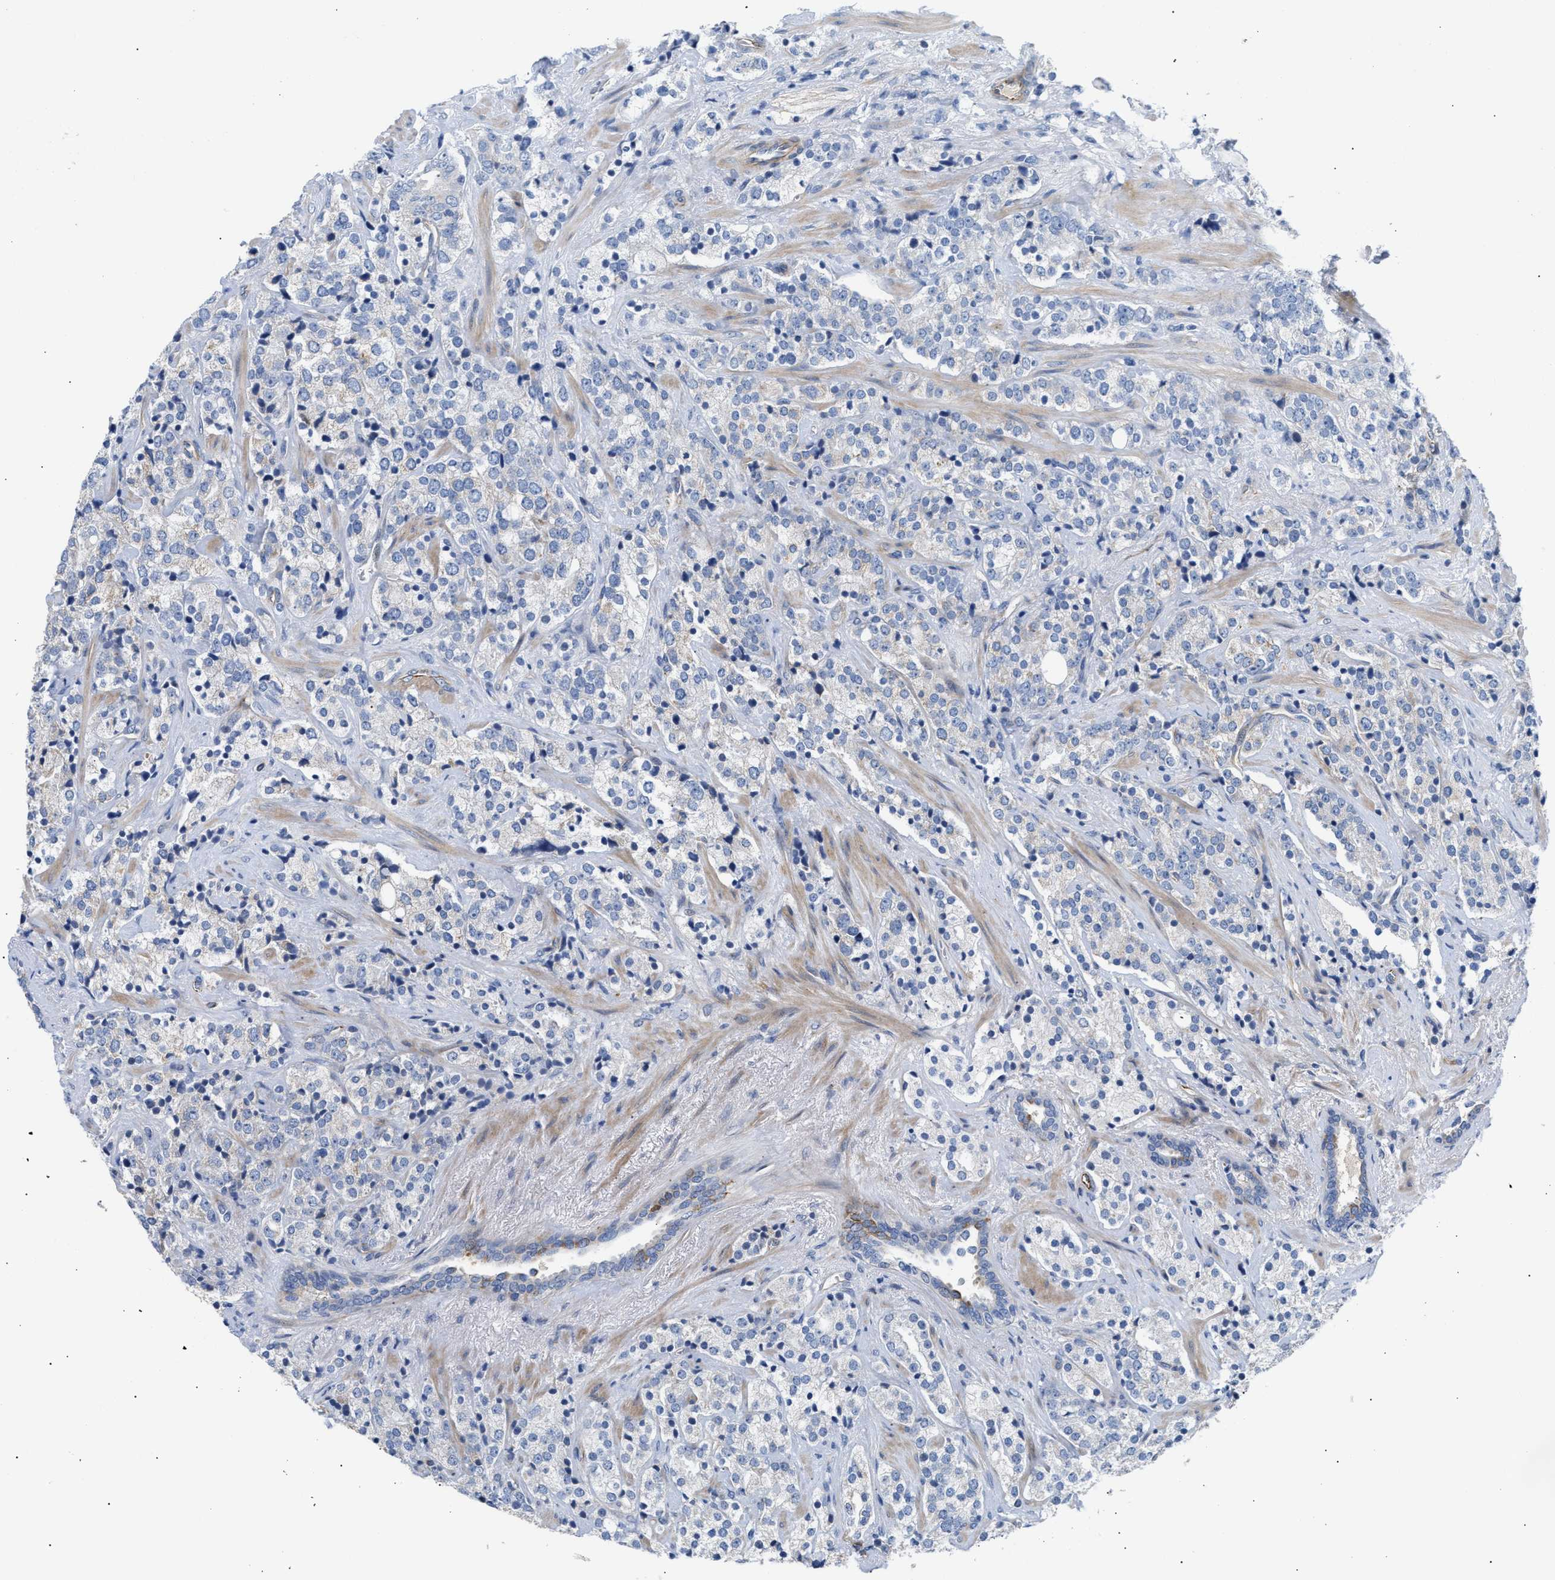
{"staining": {"intensity": "negative", "quantity": "none", "location": "none"}, "tissue": "prostate cancer", "cell_type": "Tumor cells", "image_type": "cancer", "snomed": [{"axis": "morphology", "description": "Adenocarcinoma, High grade"}, {"axis": "topography", "description": "Prostate"}], "caption": "Tumor cells are negative for brown protein staining in prostate cancer (adenocarcinoma (high-grade)).", "gene": "TFPI", "patient": {"sex": "male", "age": 71}}